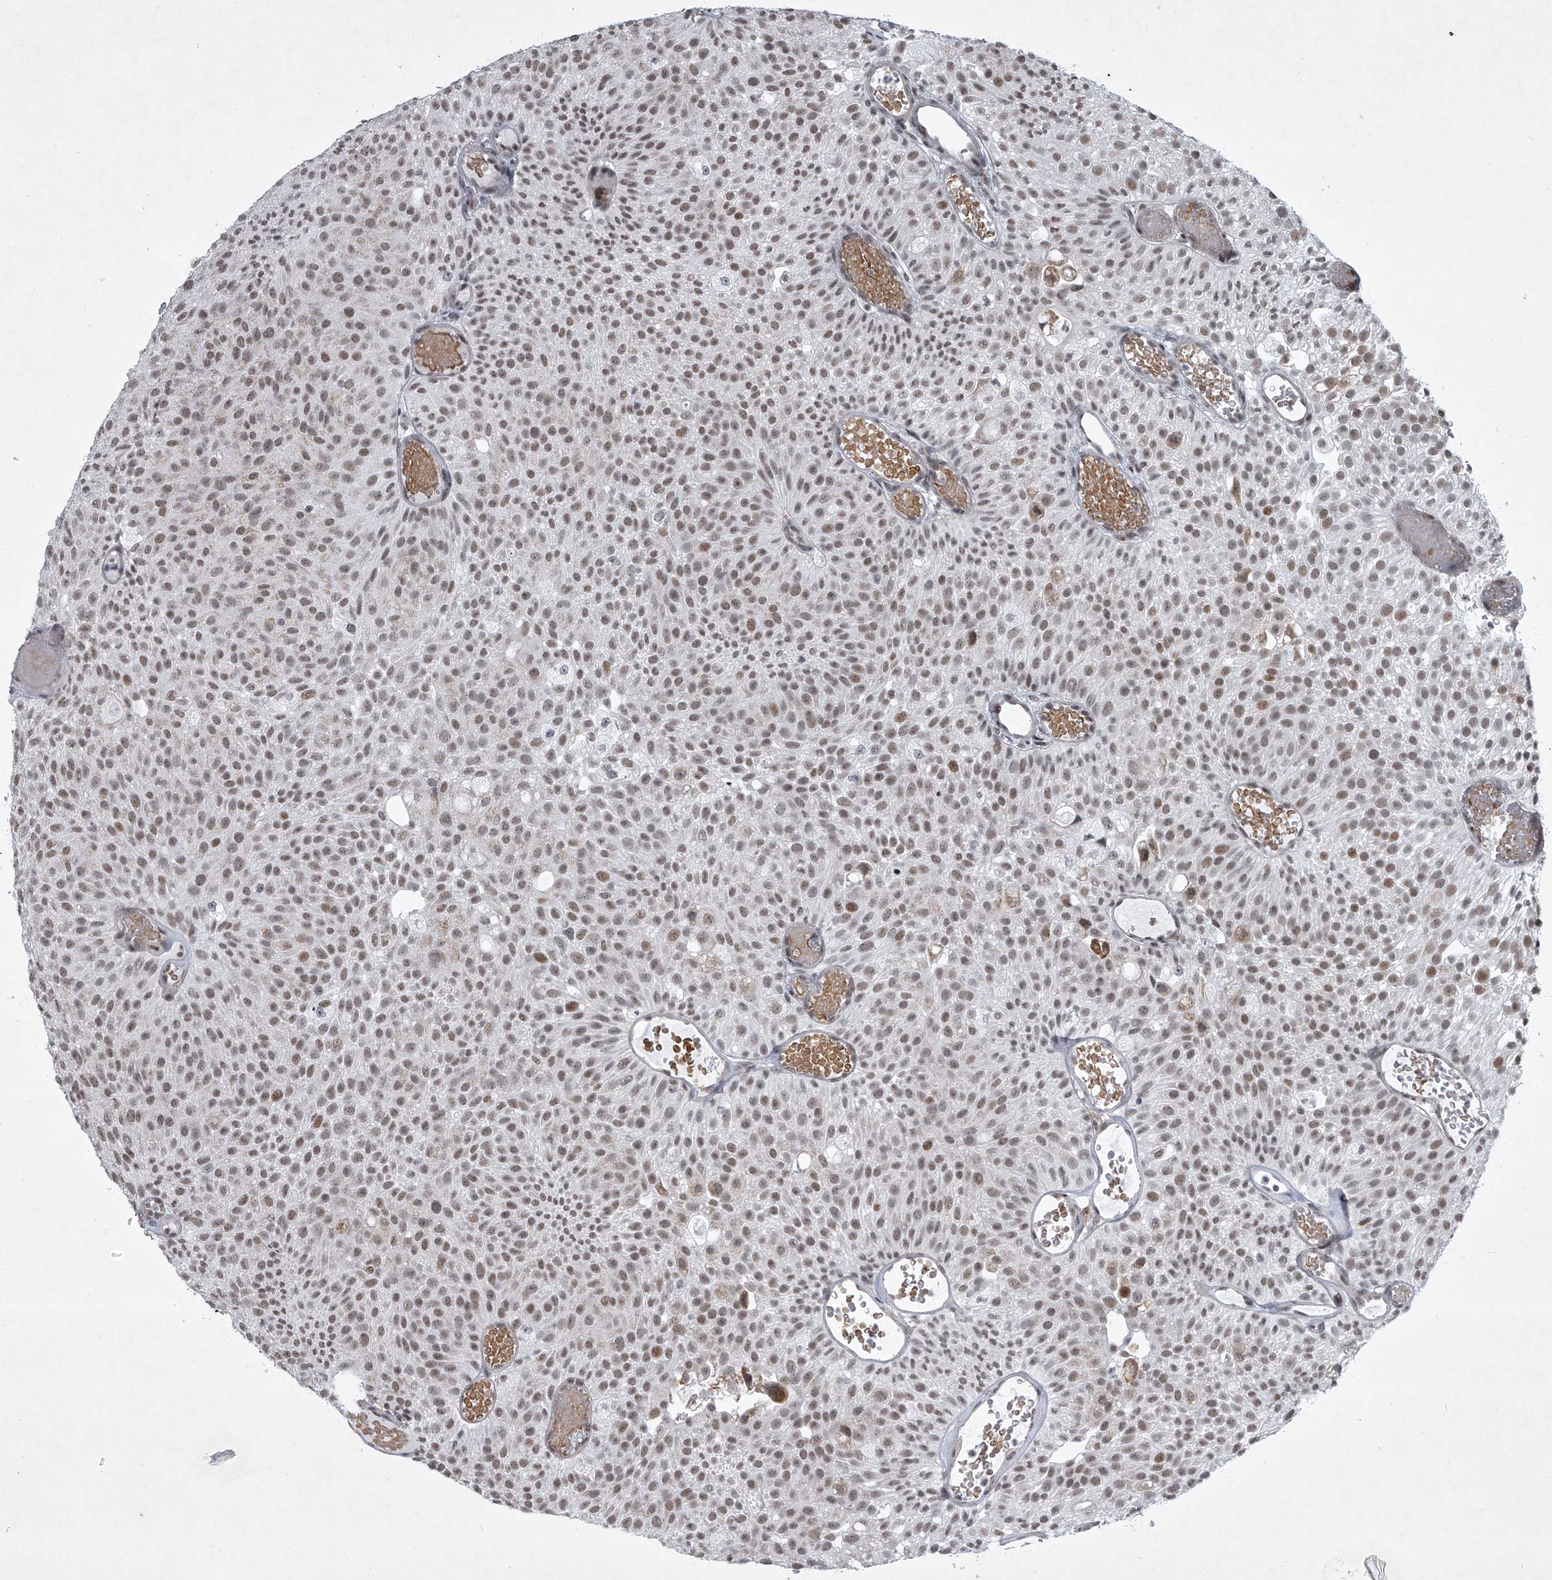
{"staining": {"intensity": "weak", "quantity": ">75%", "location": "nuclear"}, "tissue": "urothelial cancer", "cell_type": "Tumor cells", "image_type": "cancer", "snomed": [{"axis": "morphology", "description": "Urothelial carcinoma, Low grade"}, {"axis": "topography", "description": "Urinary bladder"}], "caption": "A micrograph of human urothelial carcinoma (low-grade) stained for a protein shows weak nuclear brown staining in tumor cells.", "gene": "MLLT1", "patient": {"sex": "male", "age": 78}}